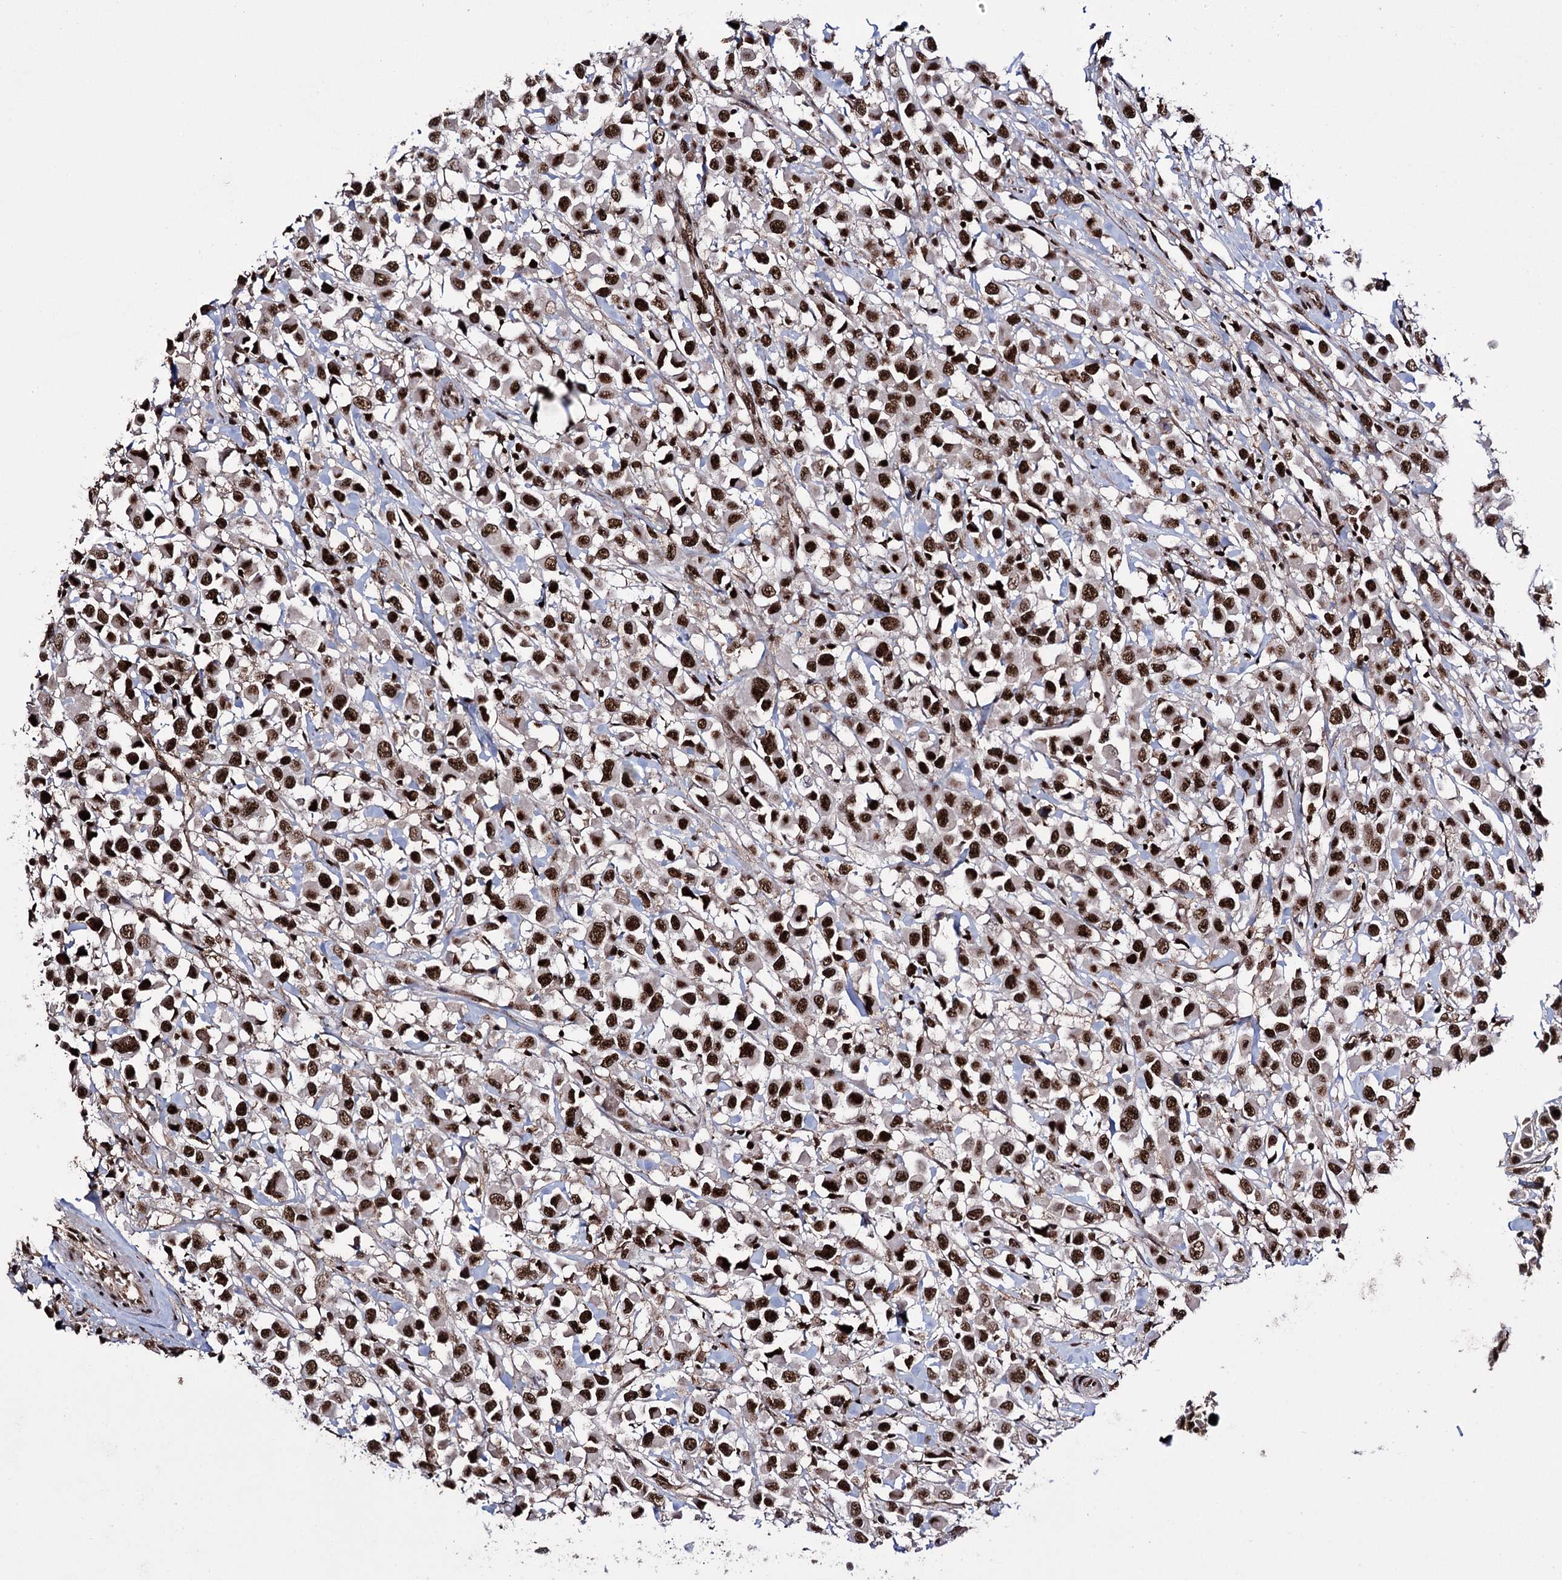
{"staining": {"intensity": "strong", "quantity": ">75%", "location": "nuclear"}, "tissue": "breast cancer", "cell_type": "Tumor cells", "image_type": "cancer", "snomed": [{"axis": "morphology", "description": "Duct carcinoma"}, {"axis": "topography", "description": "Breast"}], "caption": "Breast infiltrating ductal carcinoma stained for a protein (brown) displays strong nuclear positive expression in approximately >75% of tumor cells.", "gene": "PRPF40A", "patient": {"sex": "female", "age": 61}}